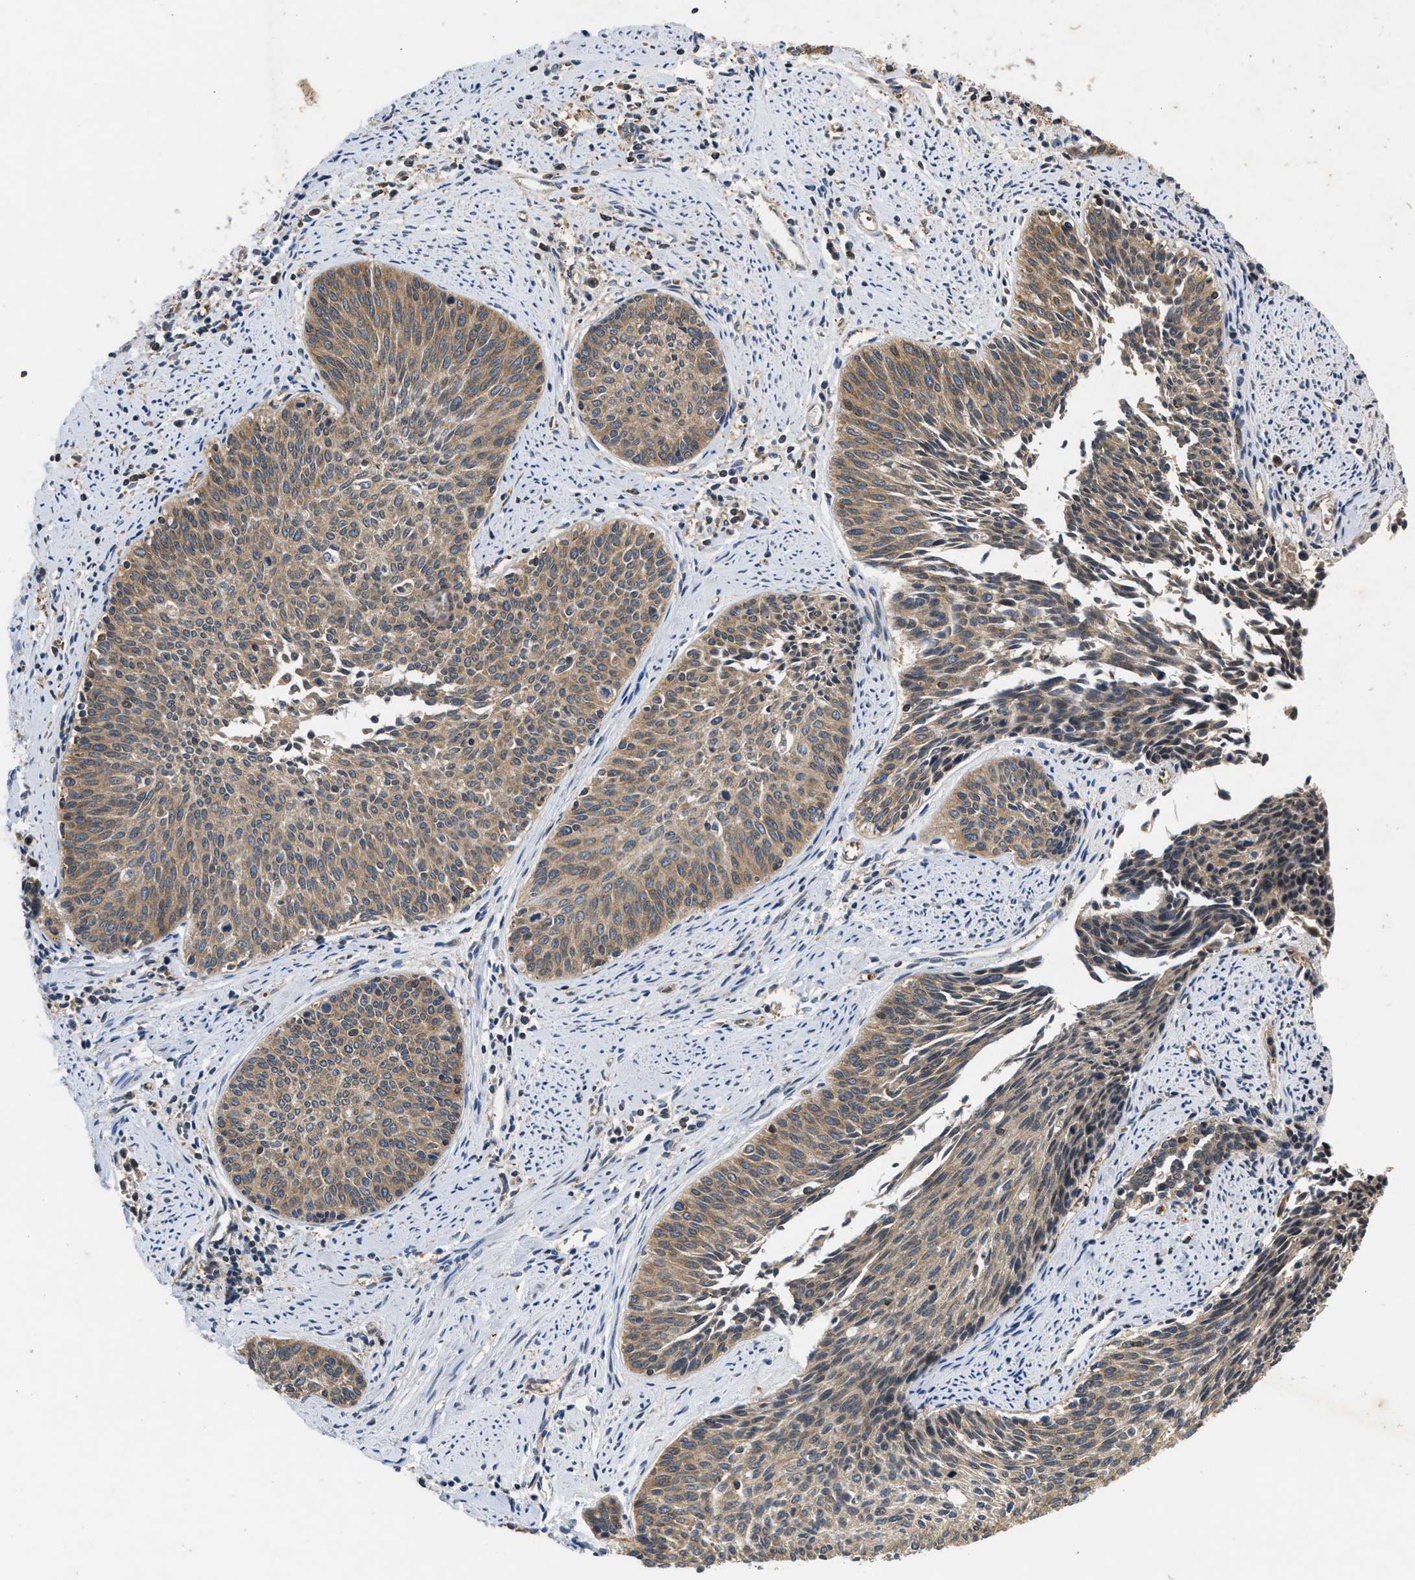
{"staining": {"intensity": "moderate", "quantity": ">75%", "location": "cytoplasmic/membranous"}, "tissue": "cervical cancer", "cell_type": "Tumor cells", "image_type": "cancer", "snomed": [{"axis": "morphology", "description": "Squamous cell carcinoma, NOS"}, {"axis": "topography", "description": "Cervix"}], "caption": "Immunohistochemical staining of cervical cancer (squamous cell carcinoma) reveals moderate cytoplasmic/membranous protein expression in about >75% of tumor cells.", "gene": "HMGCR", "patient": {"sex": "female", "age": 55}}